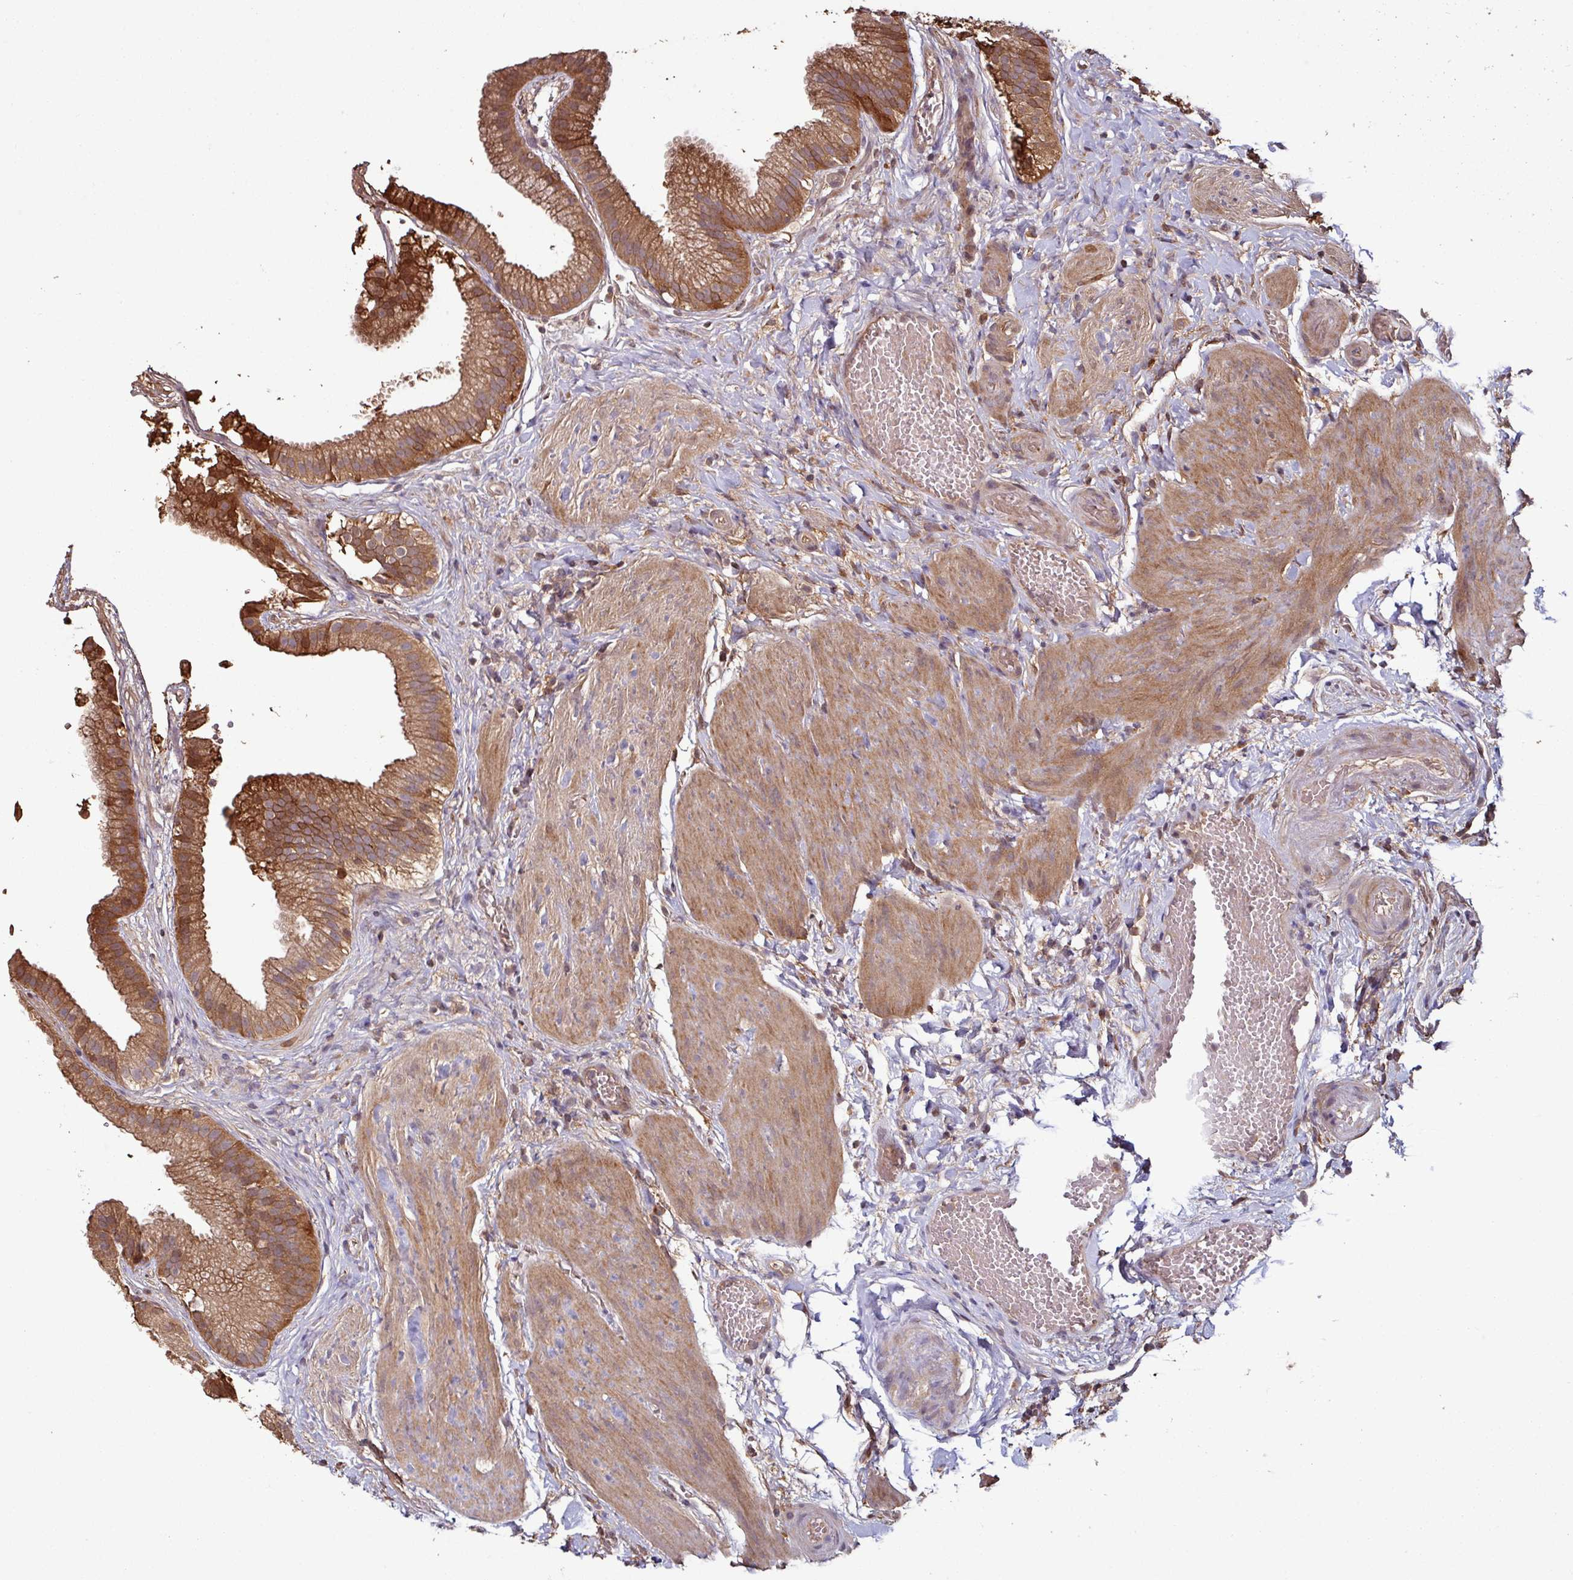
{"staining": {"intensity": "strong", "quantity": ">75%", "location": "cytoplasmic/membranous"}, "tissue": "gallbladder", "cell_type": "Glandular cells", "image_type": "normal", "snomed": [{"axis": "morphology", "description": "Normal tissue, NOS"}, {"axis": "topography", "description": "Gallbladder"}], "caption": "Strong cytoplasmic/membranous expression is identified in about >75% of glandular cells in unremarkable gallbladder.", "gene": "GNPDA1", "patient": {"sex": "female", "age": 63}}